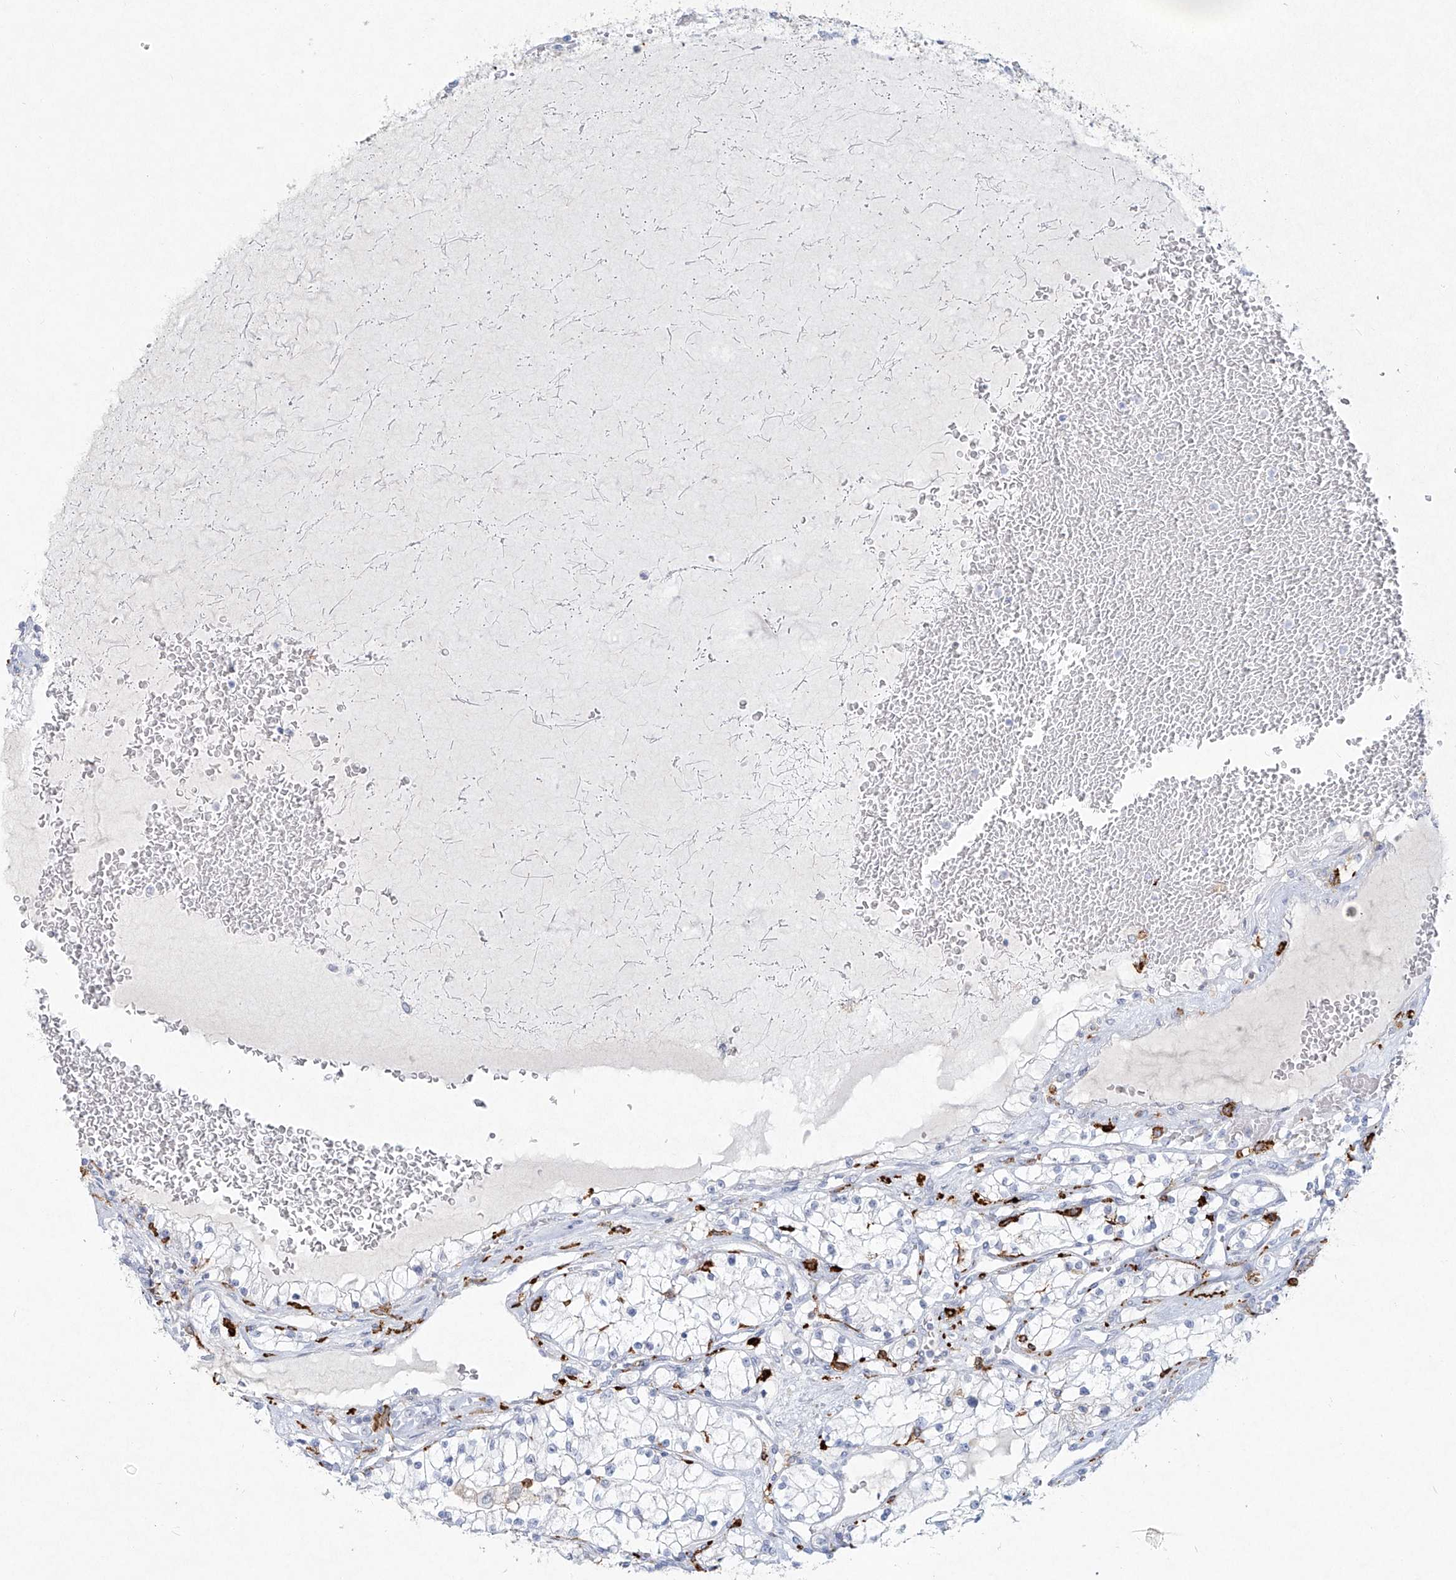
{"staining": {"intensity": "negative", "quantity": "none", "location": "none"}, "tissue": "renal cancer", "cell_type": "Tumor cells", "image_type": "cancer", "snomed": [{"axis": "morphology", "description": "Adenocarcinoma, NOS"}, {"axis": "topography", "description": "Kidney"}], "caption": "An immunohistochemistry (IHC) micrograph of renal cancer is shown. There is no staining in tumor cells of renal cancer.", "gene": "CD209", "patient": {"sex": "male", "age": 68}}